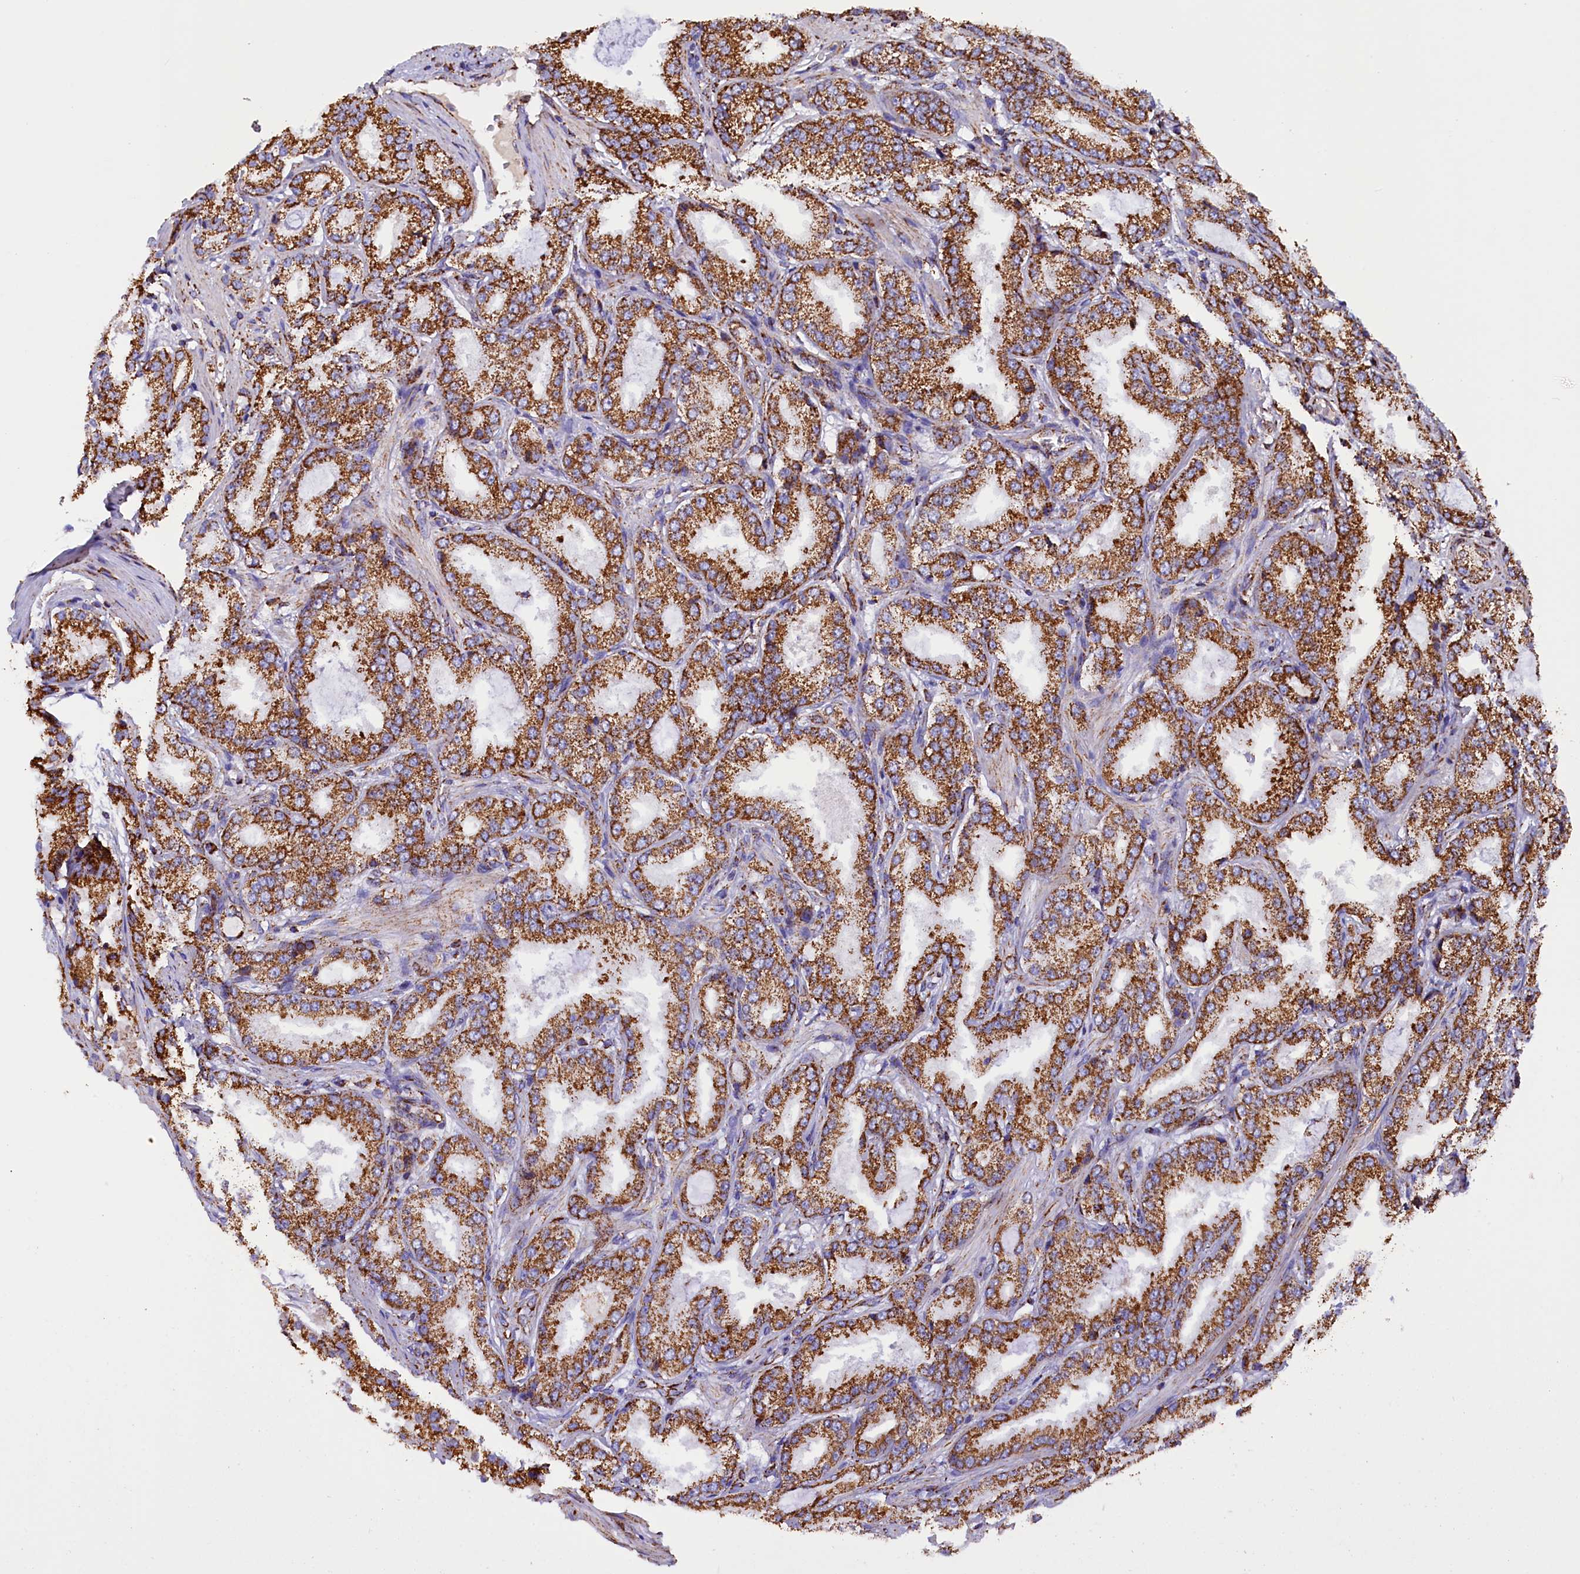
{"staining": {"intensity": "moderate", "quantity": ">75%", "location": "cytoplasmic/membranous"}, "tissue": "prostate cancer", "cell_type": "Tumor cells", "image_type": "cancer", "snomed": [{"axis": "morphology", "description": "Adenocarcinoma, Low grade"}, {"axis": "topography", "description": "Prostate"}], "caption": "A medium amount of moderate cytoplasmic/membranous positivity is appreciated in about >75% of tumor cells in prostate cancer tissue.", "gene": "SLC39A3", "patient": {"sex": "male", "age": 59}}